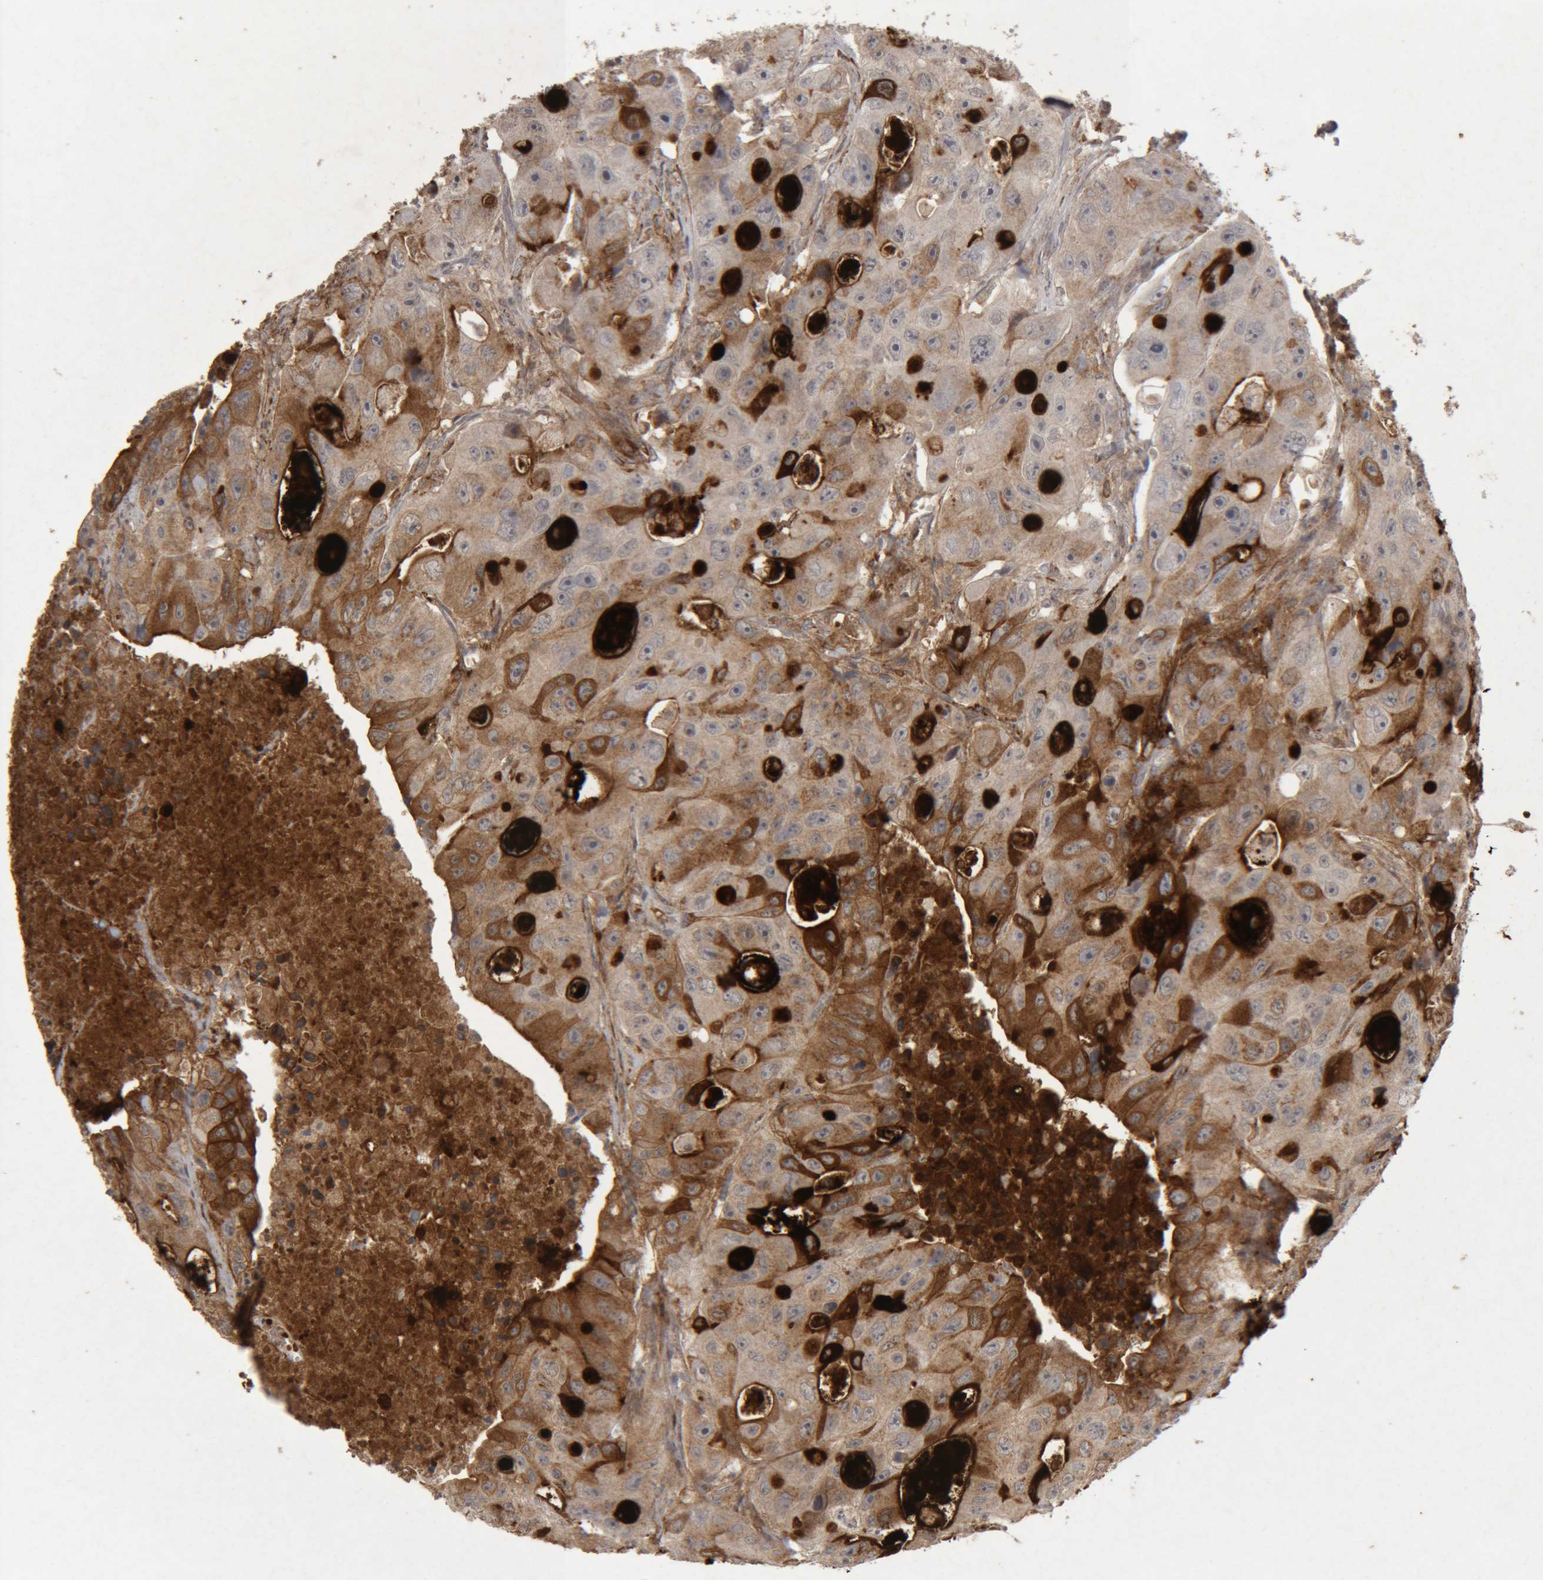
{"staining": {"intensity": "moderate", "quantity": "25%-75%", "location": "cytoplasmic/membranous"}, "tissue": "colorectal cancer", "cell_type": "Tumor cells", "image_type": "cancer", "snomed": [{"axis": "morphology", "description": "Adenocarcinoma, NOS"}, {"axis": "topography", "description": "Colon"}], "caption": "IHC of human adenocarcinoma (colorectal) displays medium levels of moderate cytoplasmic/membranous positivity in about 25%-75% of tumor cells.", "gene": "MEP1A", "patient": {"sex": "female", "age": 46}}